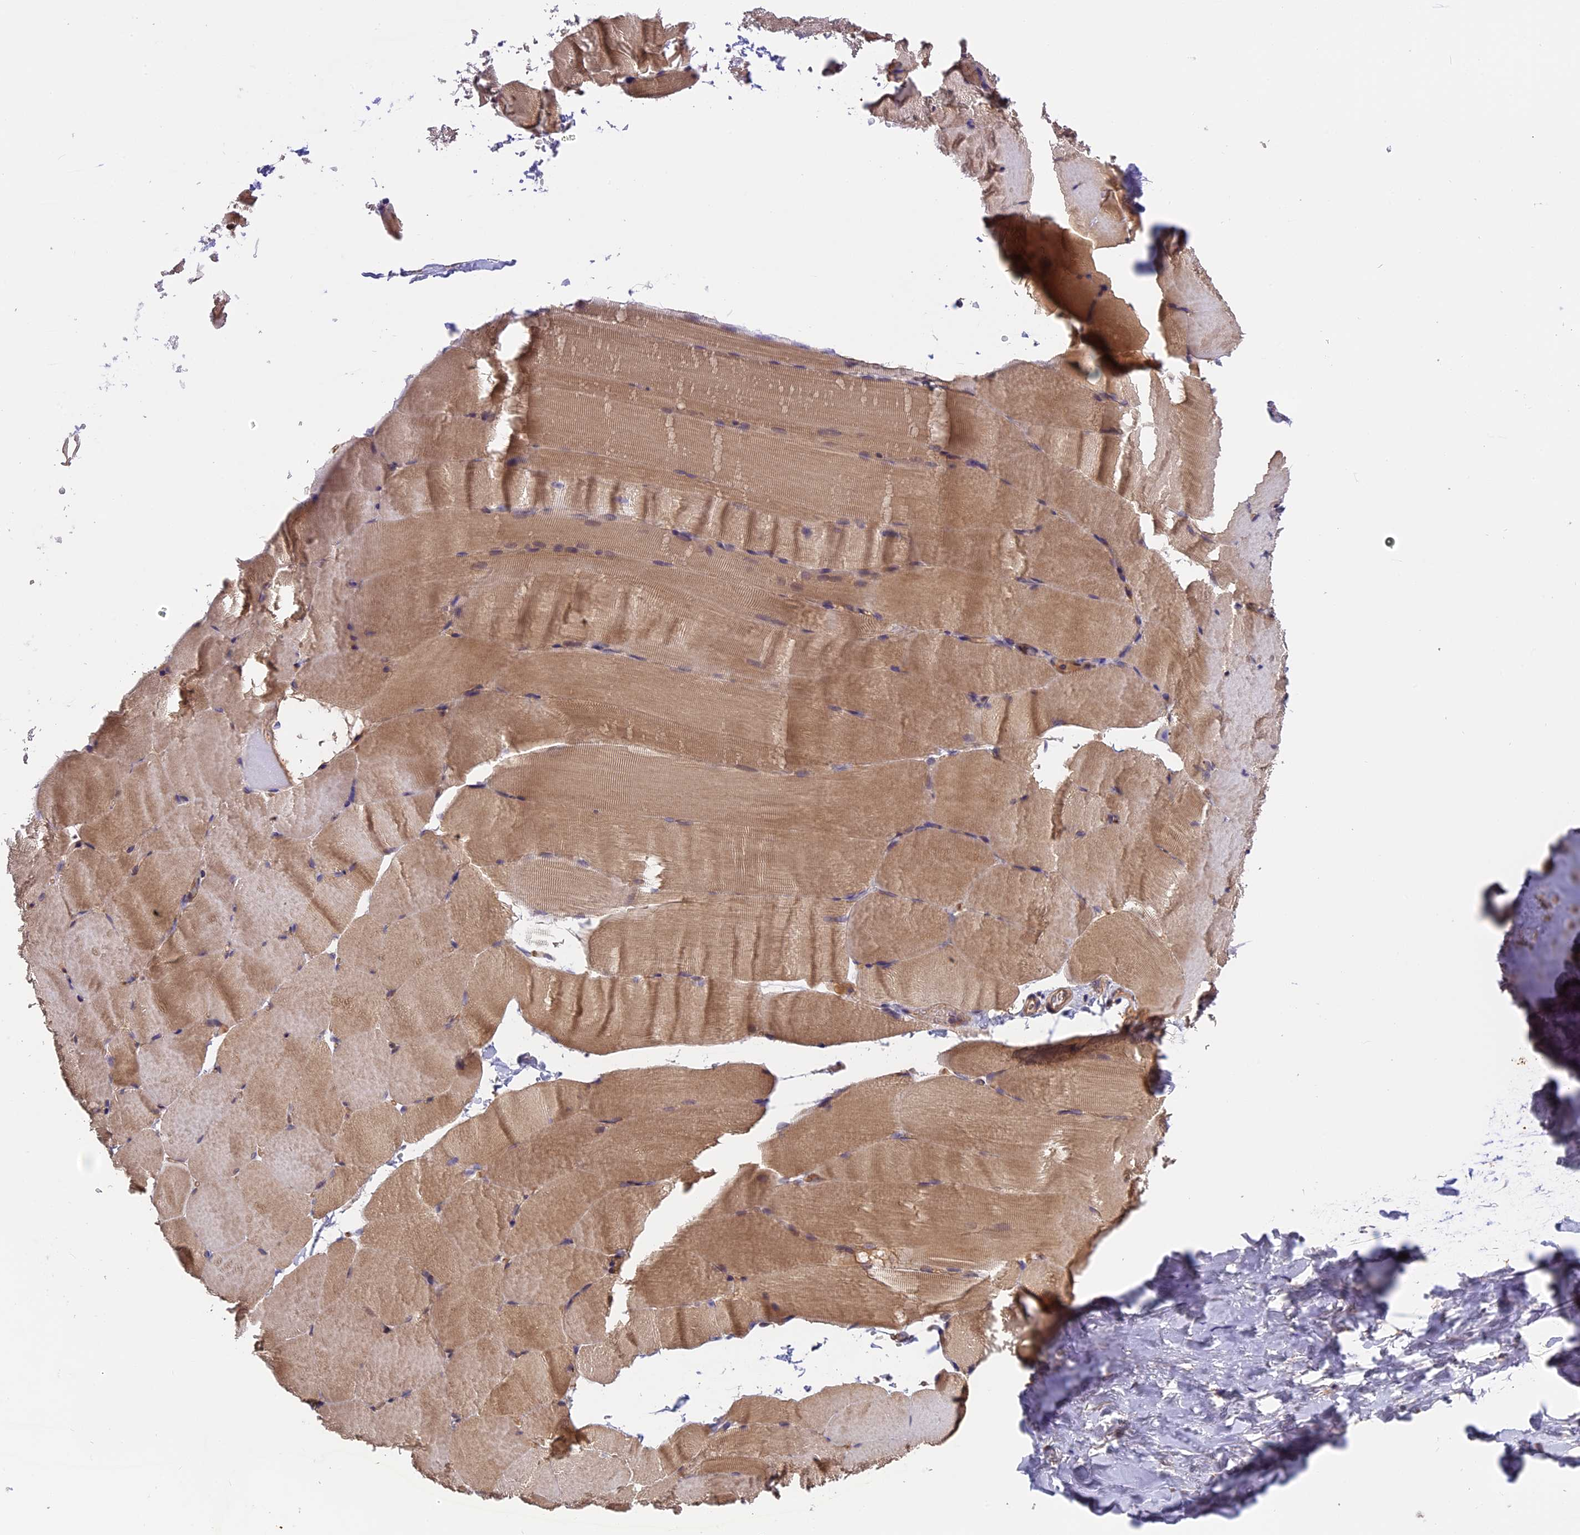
{"staining": {"intensity": "moderate", "quantity": "25%-75%", "location": "cytoplasmic/membranous"}, "tissue": "skeletal muscle", "cell_type": "Myocytes", "image_type": "normal", "snomed": [{"axis": "morphology", "description": "Normal tissue, NOS"}, {"axis": "topography", "description": "Skeletal muscle"}, {"axis": "topography", "description": "Parathyroid gland"}], "caption": "DAB (3,3'-diaminobenzidine) immunohistochemical staining of benign skeletal muscle demonstrates moderate cytoplasmic/membranous protein staining in about 25%-75% of myocytes.", "gene": "SETD6", "patient": {"sex": "female", "age": 37}}